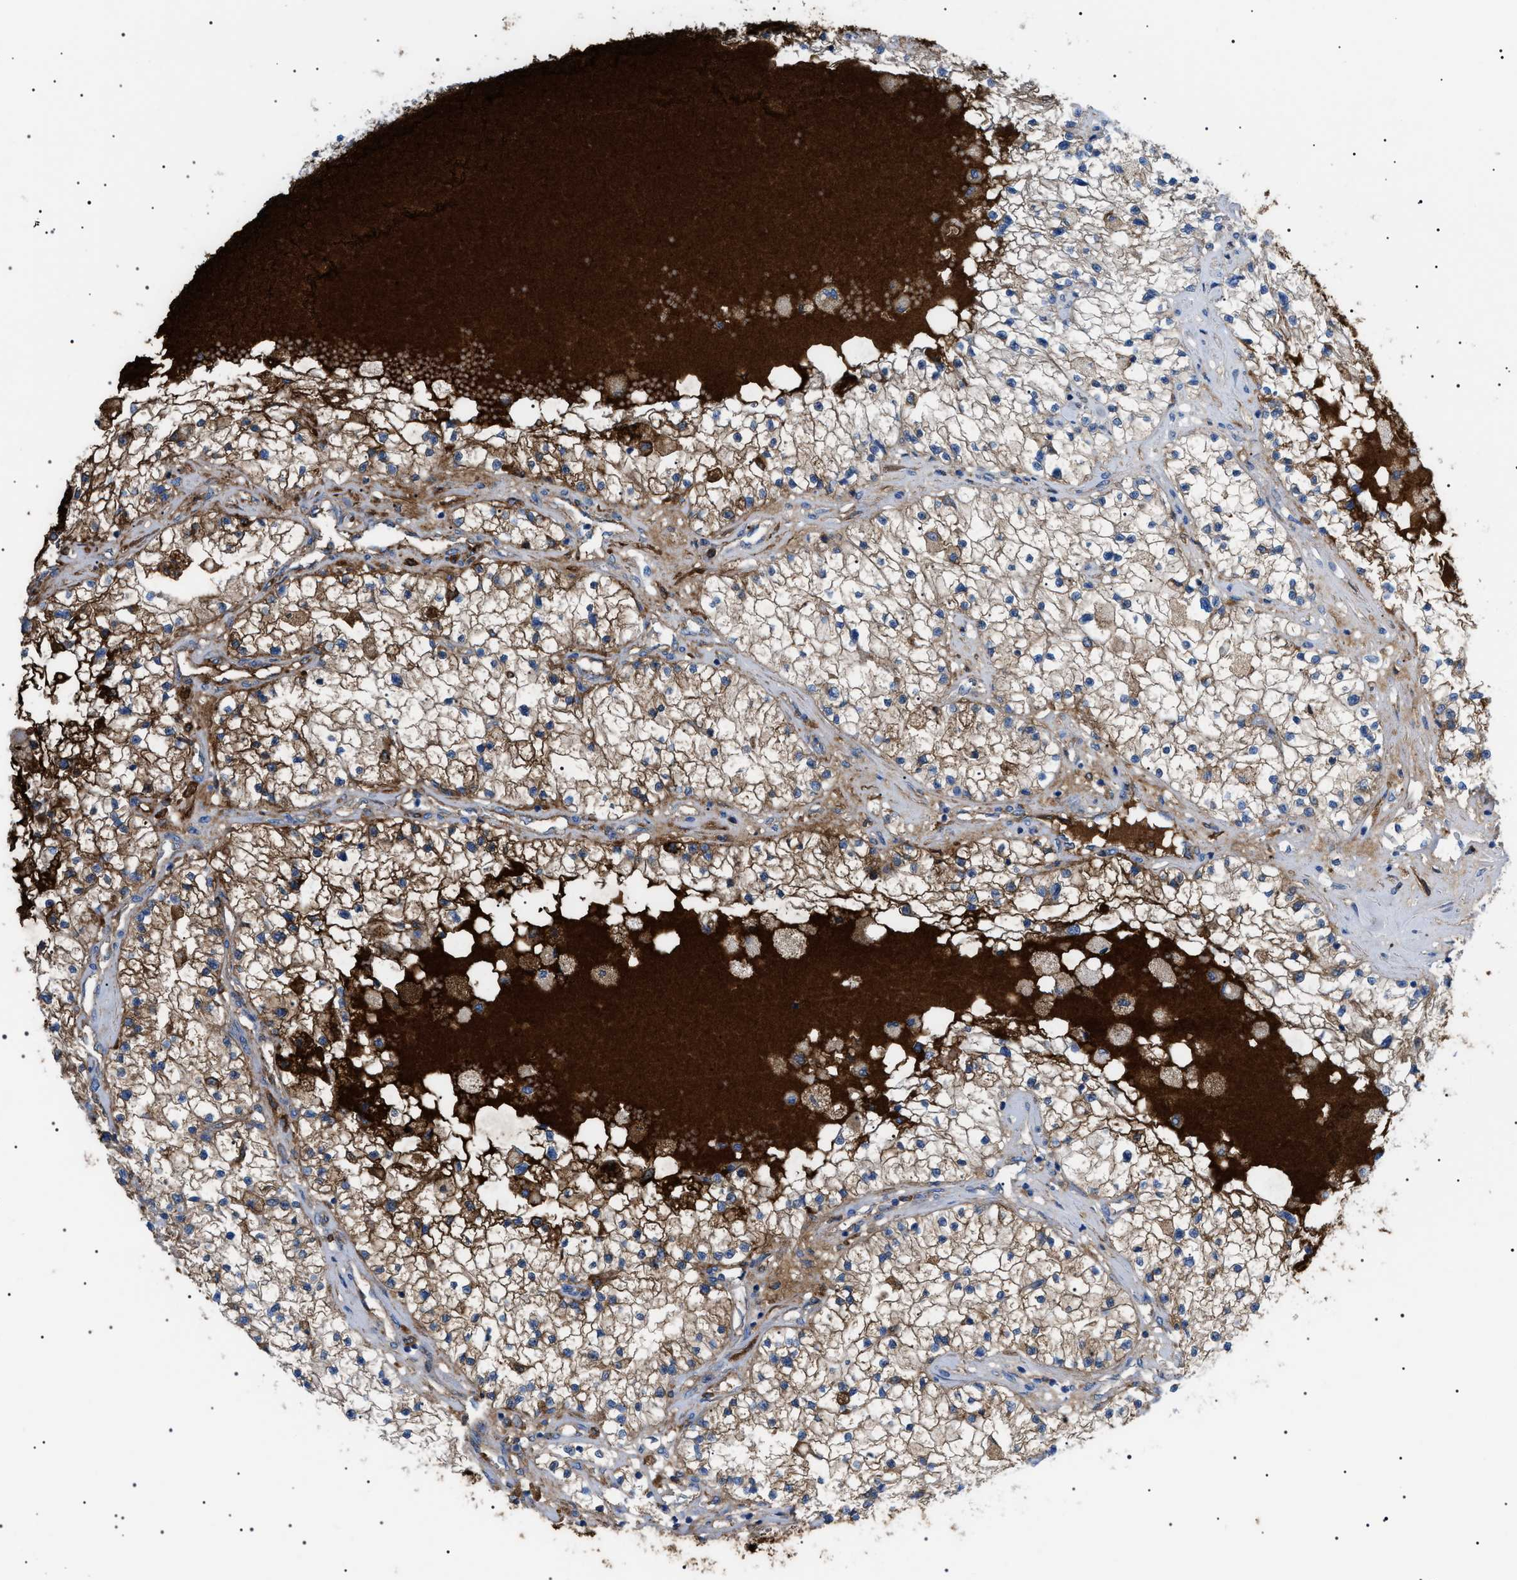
{"staining": {"intensity": "moderate", "quantity": "<25%", "location": "cytoplasmic/membranous"}, "tissue": "renal cancer", "cell_type": "Tumor cells", "image_type": "cancer", "snomed": [{"axis": "morphology", "description": "Adenocarcinoma, NOS"}, {"axis": "topography", "description": "Kidney"}], "caption": "Renal cancer (adenocarcinoma) stained for a protein shows moderate cytoplasmic/membranous positivity in tumor cells. (Stains: DAB in brown, nuclei in blue, Microscopy: brightfield microscopy at high magnification).", "gene": "LPA", "patient": {"sex": "male", "age": 68}}